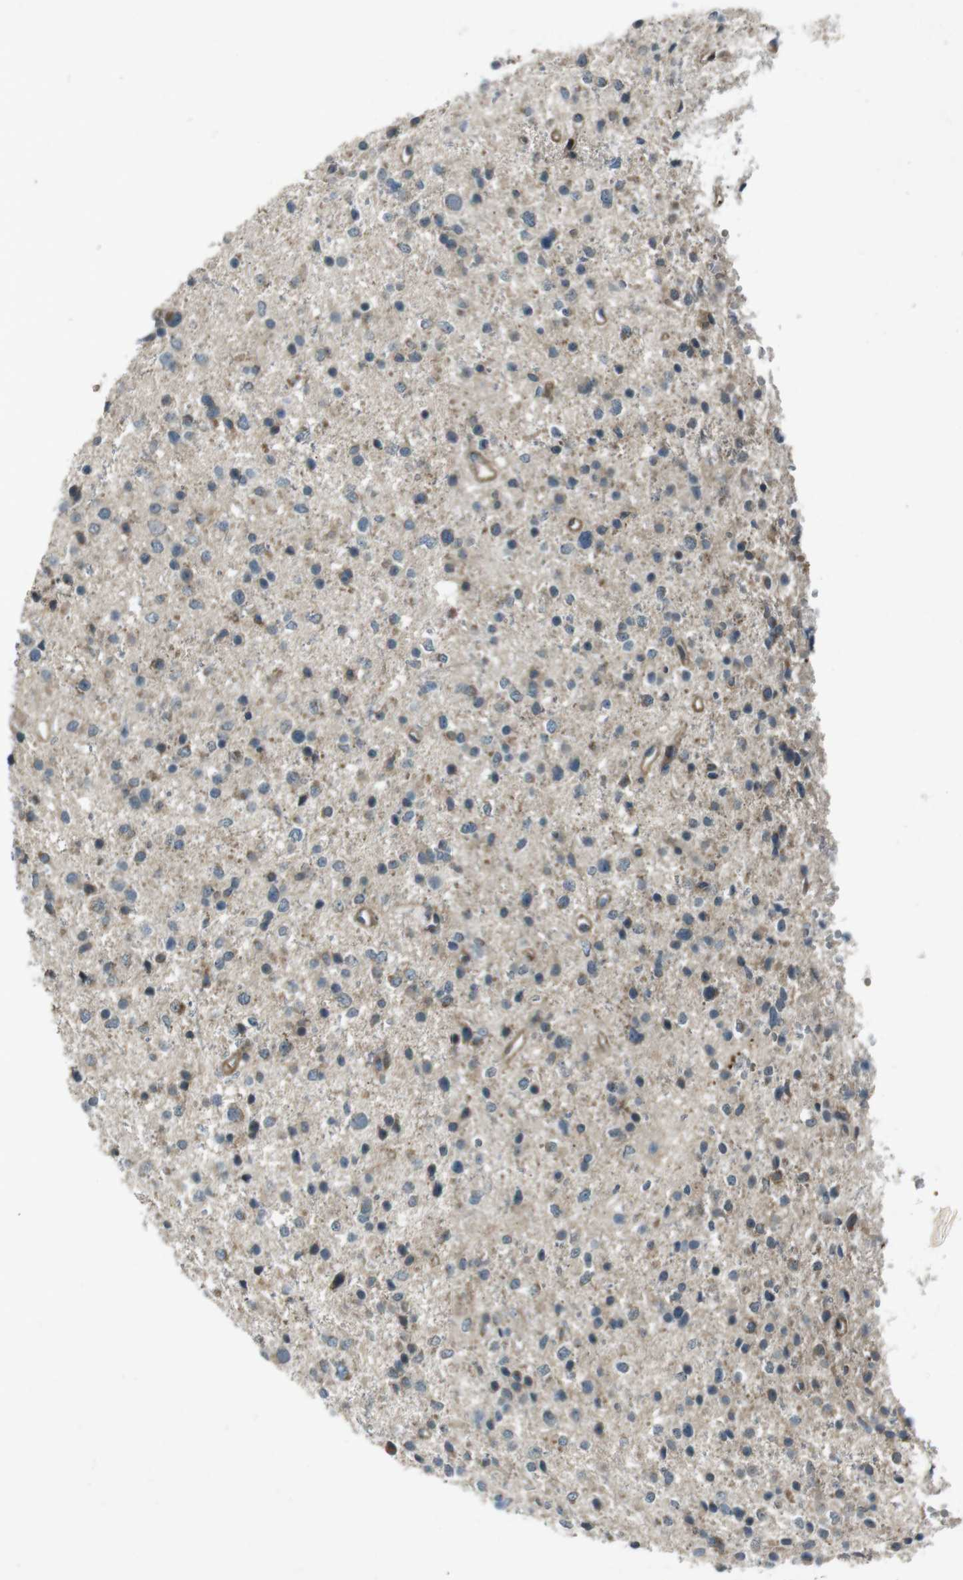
{"staining": {"intensity": "negative", "quantity": "none", "location": "none"}, "tissue": "glioma", "cell_type": "Tumor cells", "image_type": "cancer", "snomed": [{"axis": "morphology", "description": "Glioma, malignant, Low grade"}, {"axis": "topography", "description": "Brain"}], "caption": "High power microscopy image of an immunohistochemistry (IHC) micrograph of malignant glioma (low-grade), revealing no significant expression in tumor cells.", "gene": "ZYX", "patient": {"sex": "female", "age": 37}}